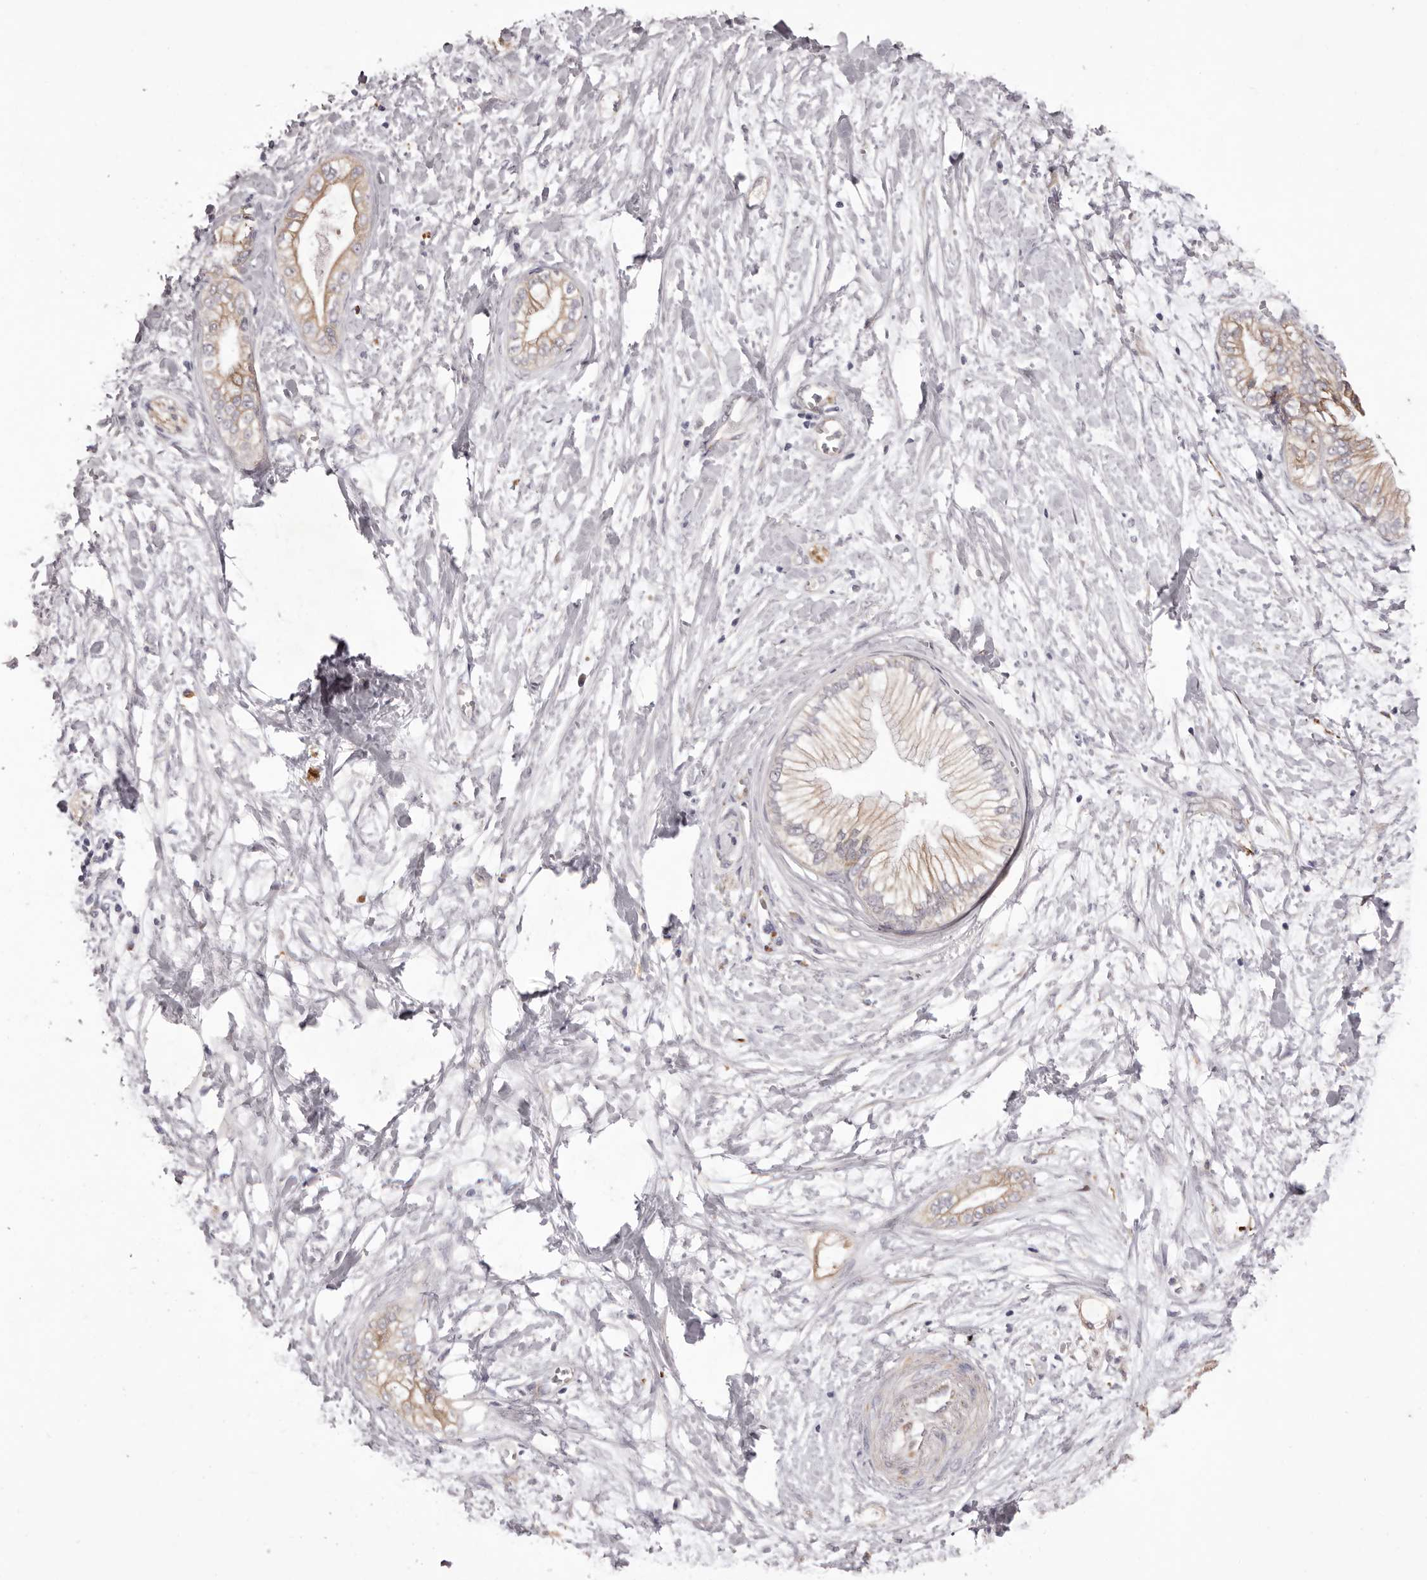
{"staining": {"intensity": "weak", "quantity": "<25%", "location": "cytoplasmic/membranous"}, "tissue": "pancreatic cancer", "cell_type": "Tumor cells", "image_type": "cancer", "snomed": [{"axis": "morphology", "description": "Adenocarcinoma, NOS"}, {"axis": "topography", "description": "Pancreas"}], "caption": "Tumor cells show no significant expression in pancreatic cancer. The staining is performed using DAB brown chromogen with nuclei counter-stained in using hematoxylin.", "gene": "PNRC1", "patient": {"sex": "male", "age": 68}}